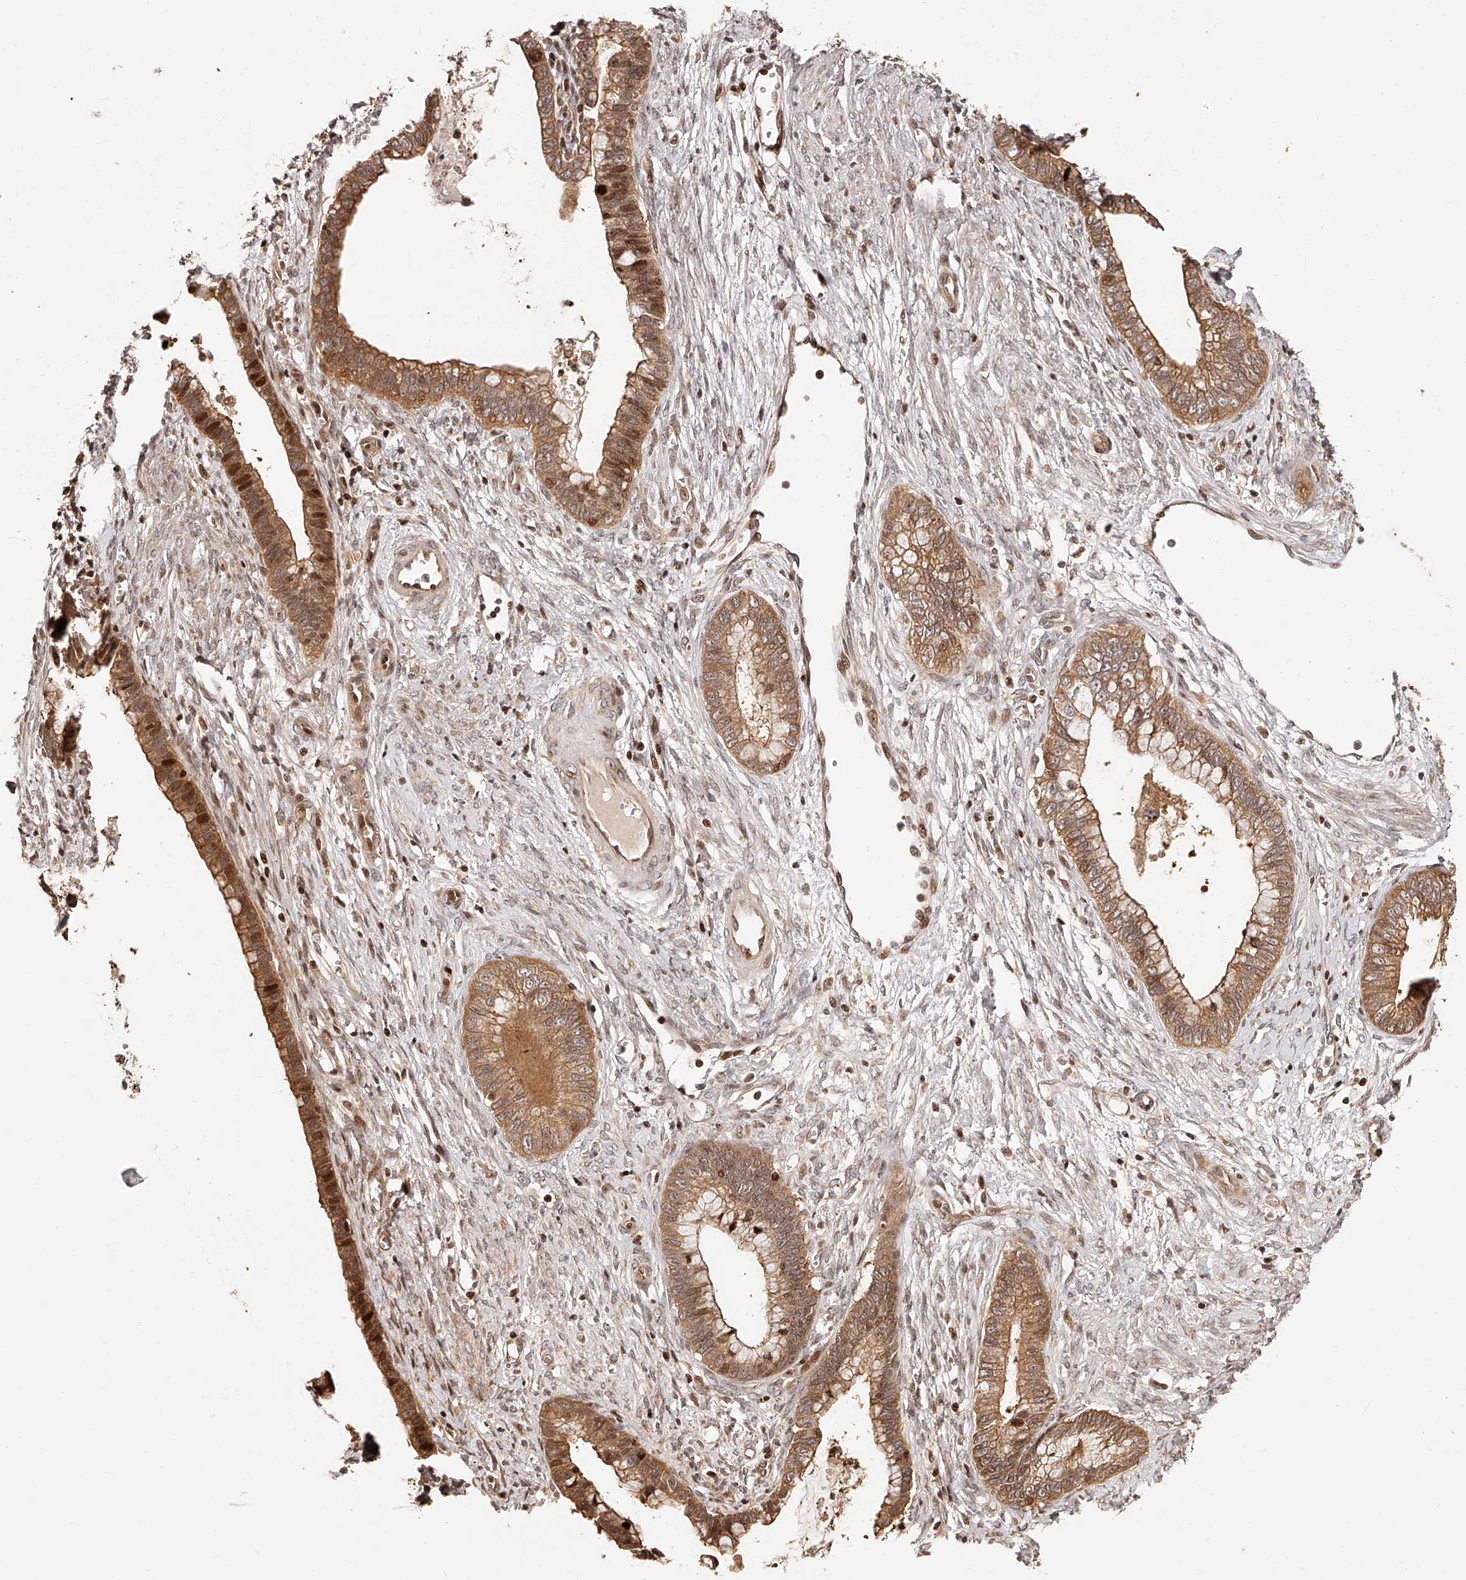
{"staining": {"intensity": "moderate", "quantity": ">75%", "location": "cytoplasmic/membranous,nuclear"}, "tissue": "cervical cancer", "cell_type": "Tumor cells", "image_type": "cancer", "snomed": [{"axis": "morphology", "description": "Adenocarcinoma, NOS"}, {"axis": "topography", "description": "Cervix"}], "caption": "DAB (3,3'-diaminobenzidine) immunohistochemical staining of cervical cancer demonstrates moderate cytoplasmic/membranous and nuclear protein positivity in about >75% of tumor cells.", "gene": "PFDN2", "patient": {"sex": "female", "age": 44}}